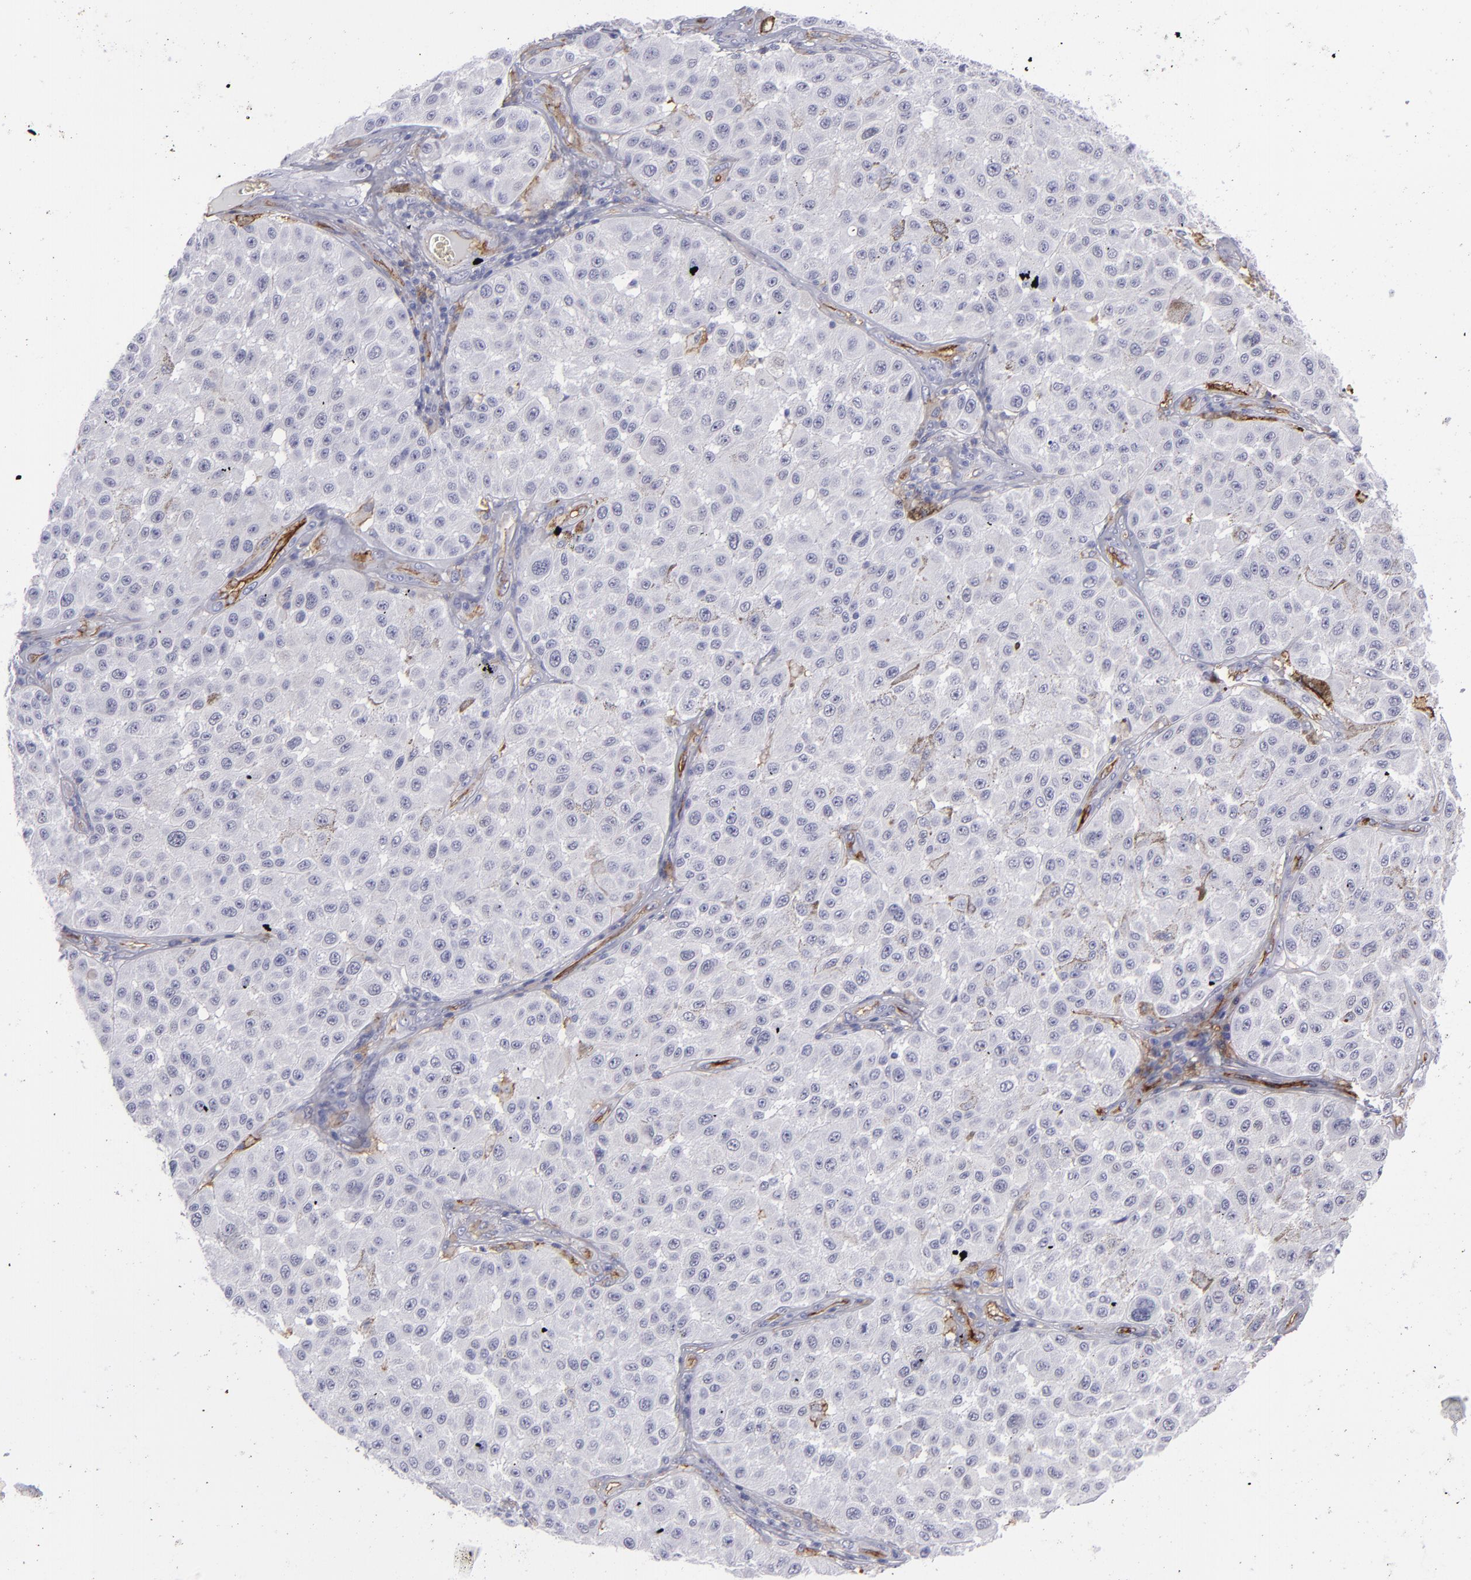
{"staining": {"intensity": "negative", "quantity": "none", "location": "none"}, "tissue": "melanoma", "cell_type": "Tumor cells", "image_type": "cancer", "snomed": [{"axis": "morphology", "description": "Malignant melanoma, NOS"}, {"axis": "topography", "description": "Skin"}], "caption": "Human malignant melanoma stained for a protein using immunohistochemistry (IHC) displays no expression in tumor cells.", "gene": "ACE", "patient": {"sex": "female", "age": 64}}